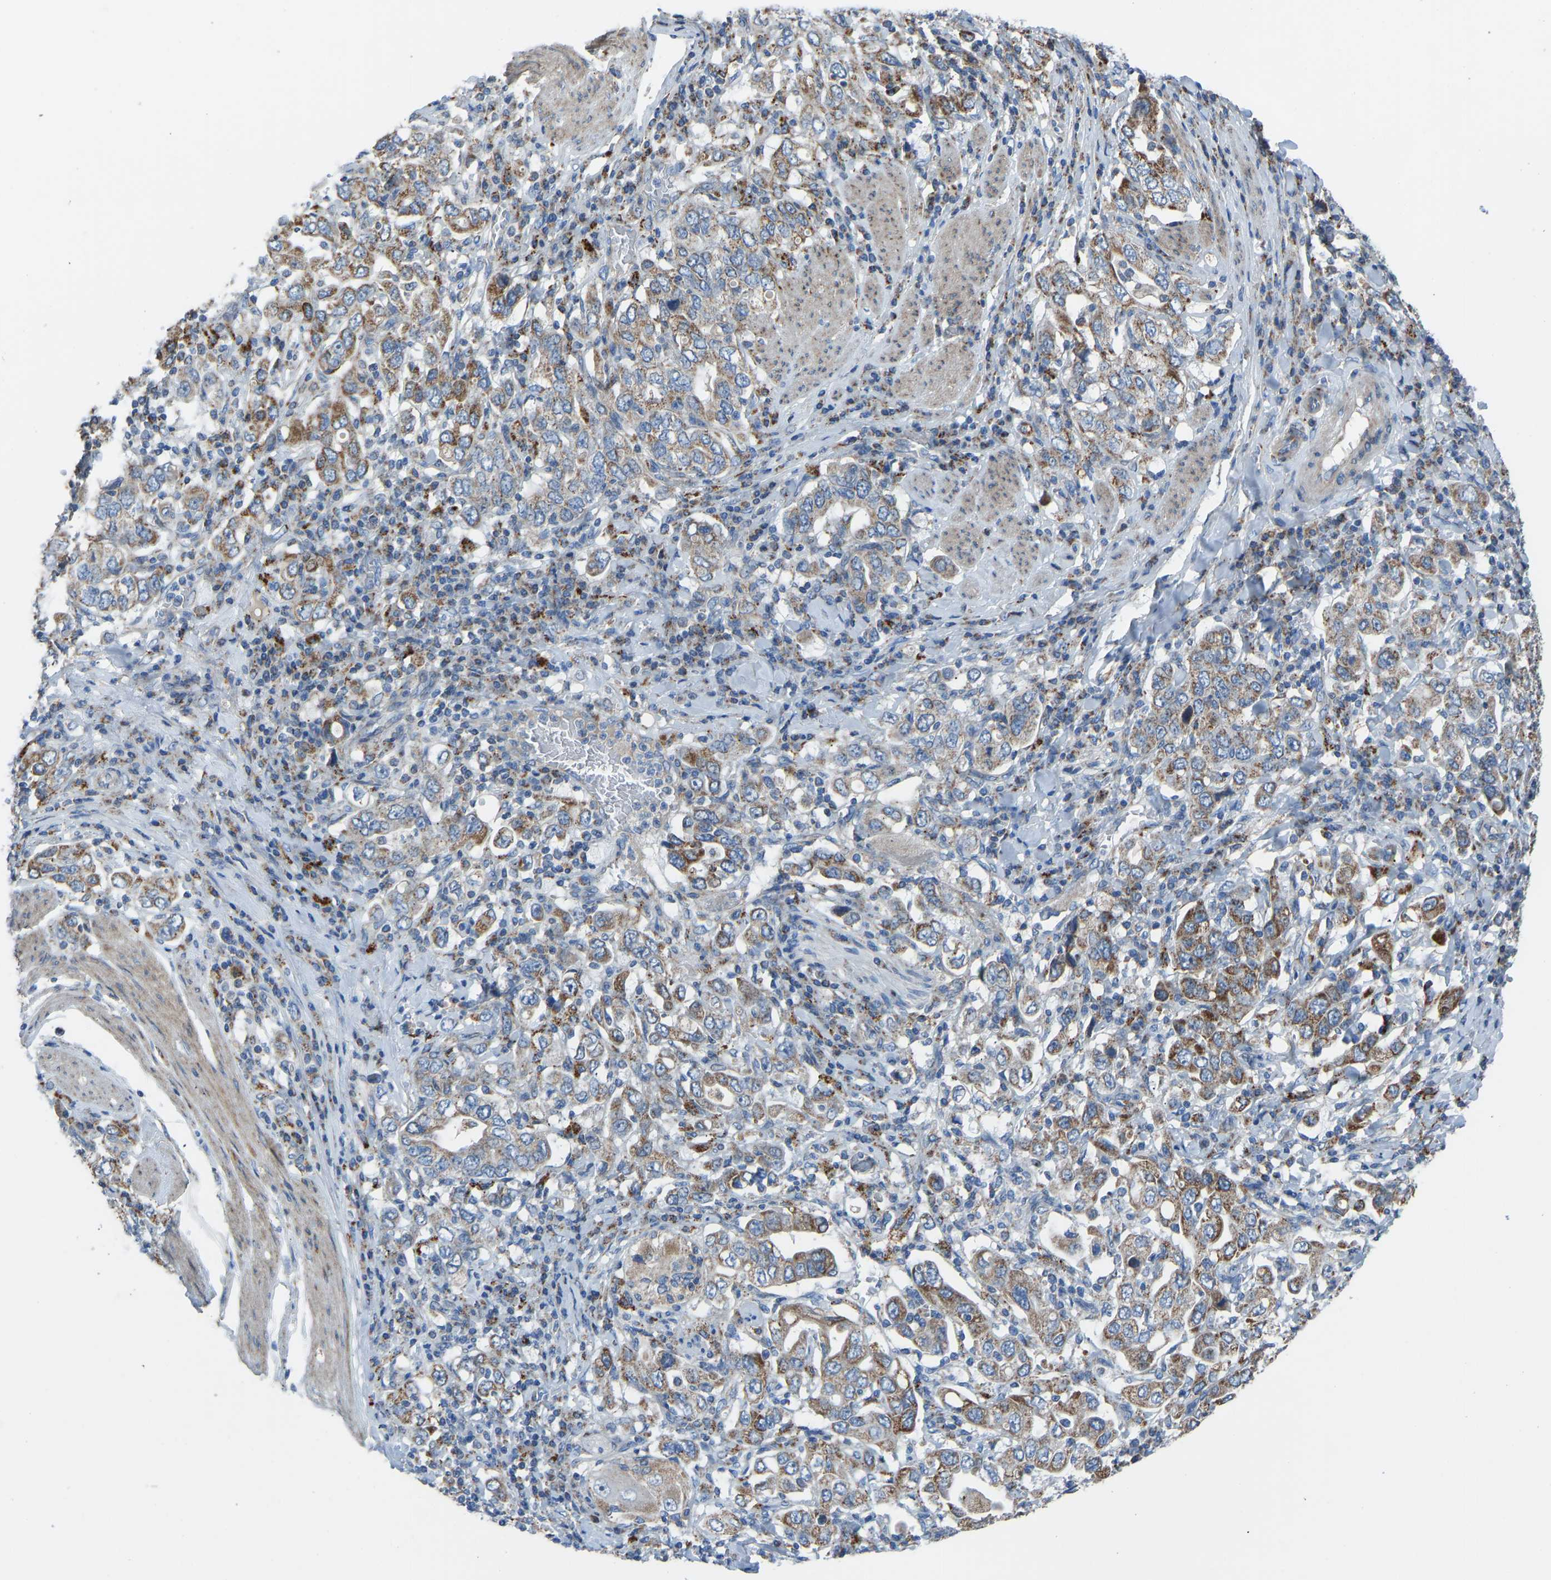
{"staining": {"intensity": "moderate", "quantity": ">75%", "location": "cytoplasmic/membranous"}, "tissue": "stomach cancer", "cell_type": "Tumor cells", "image_type": "cancer", "snomed": [{"axis": "morphology", "description": "Adenocarcinoma, NOS"}, {"axis": "topography", "description": "Stomach, upper"}], "caption": "Stomach cancer tissue shows moderate cytoplasmic/membranous expression in approximately >75% of tumor cells The staining was performed using DAB (3,3'-diaminobenzidine) to visualize the protein expression in brown, while the nuclei were stained in blue with hematoxylin (Magnification: 20x).", "gene": "SMIM20", "patient": {"sex": "male", "age": 62}}